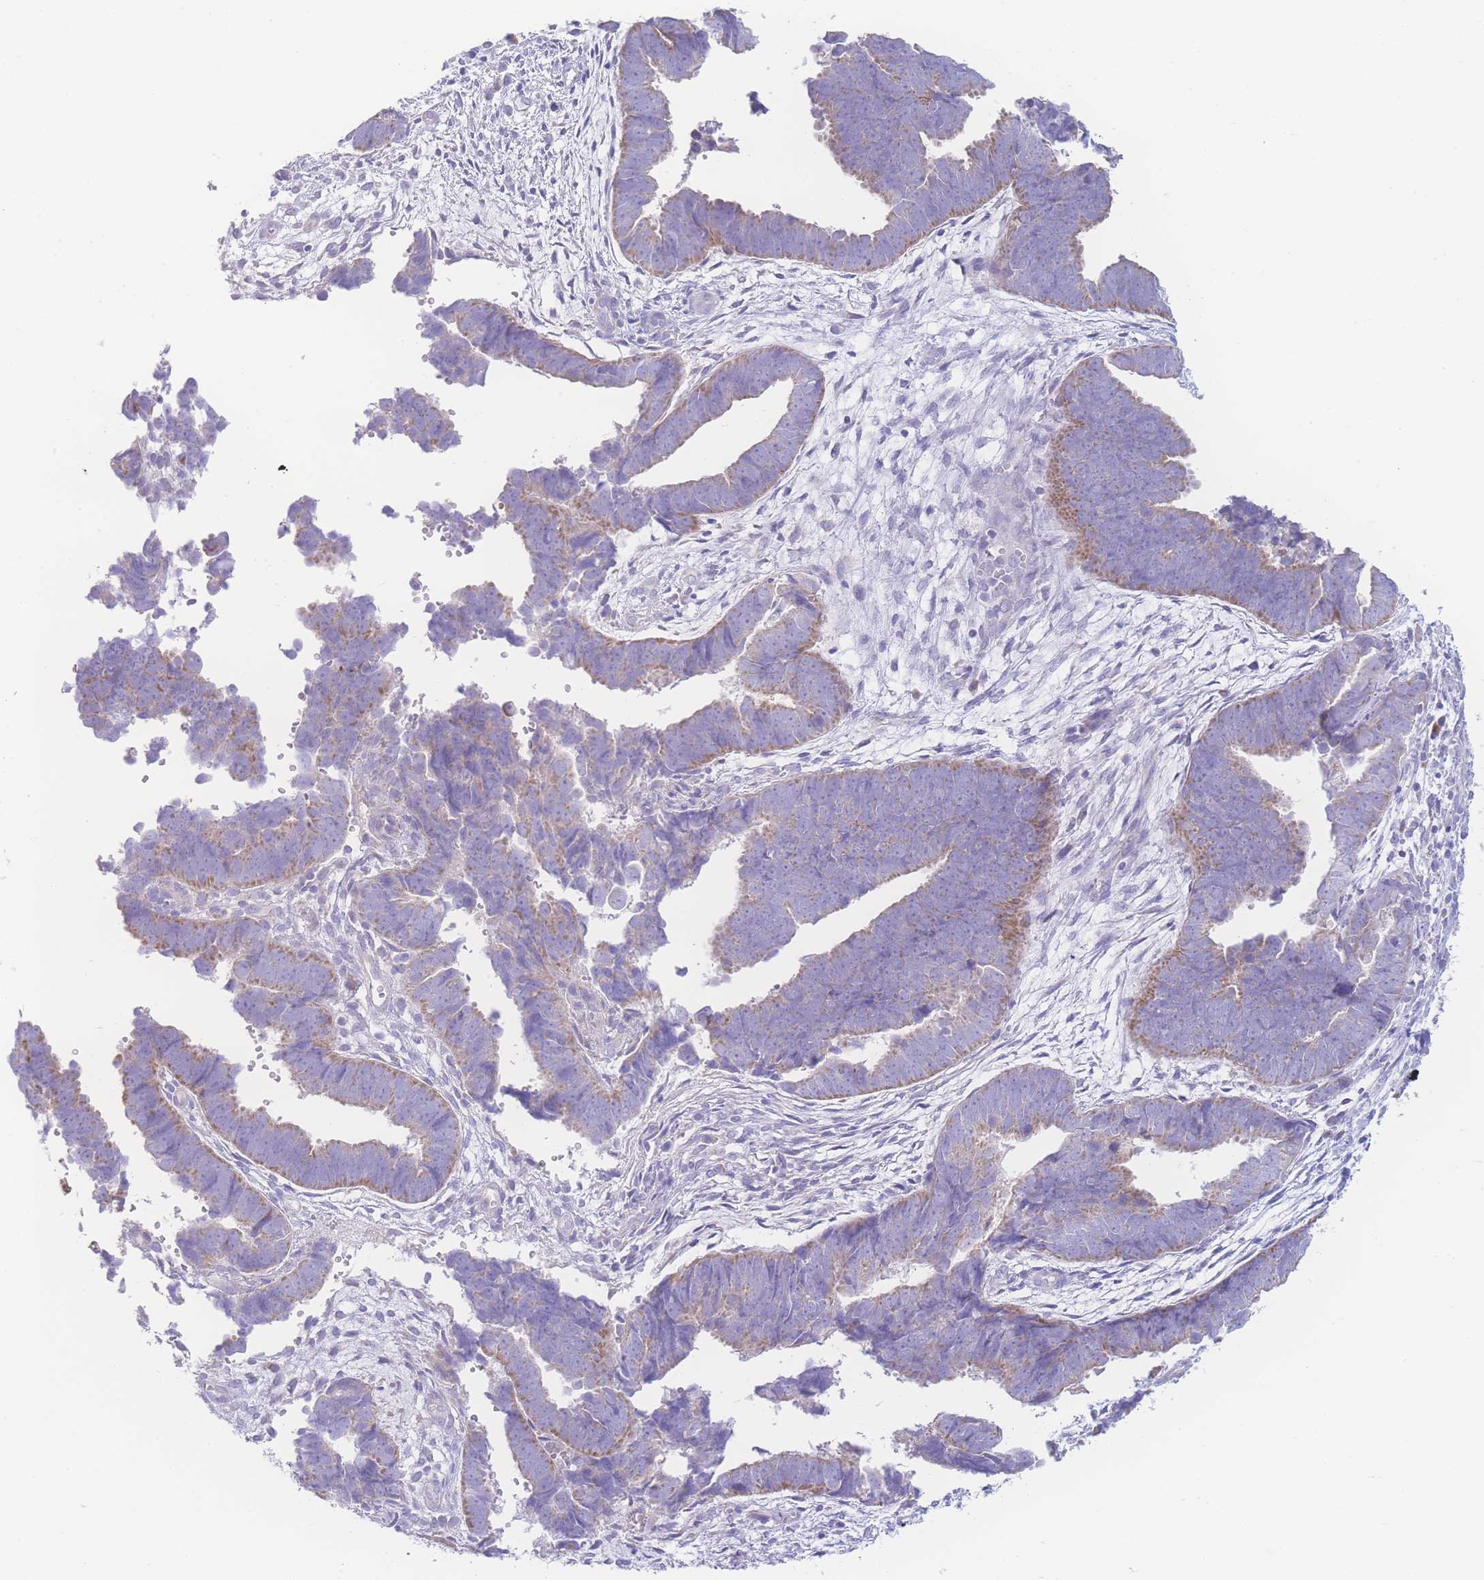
{"staining": {"intensity": "weak", "quantity": "25%-75%", "location": "cytoplasmic/membranous"}, "tissue": "endometrial cancer", "cell_type": "Tumor cells", "image_type": "cancer", "snomed": [{"axis": "morphology", "description": "Adenocarcinoma, NOS"}, {"axis": "topography", "description": "Endometrium"}], "caption": "A micrograph of adenocarcinoma (endometrial) stained for a protein reveals weak cytoplasmic/membranous brown staining in tumor cells.", "gene": "NBEAL1", "patient": {"sex": "female", "age": 75}}